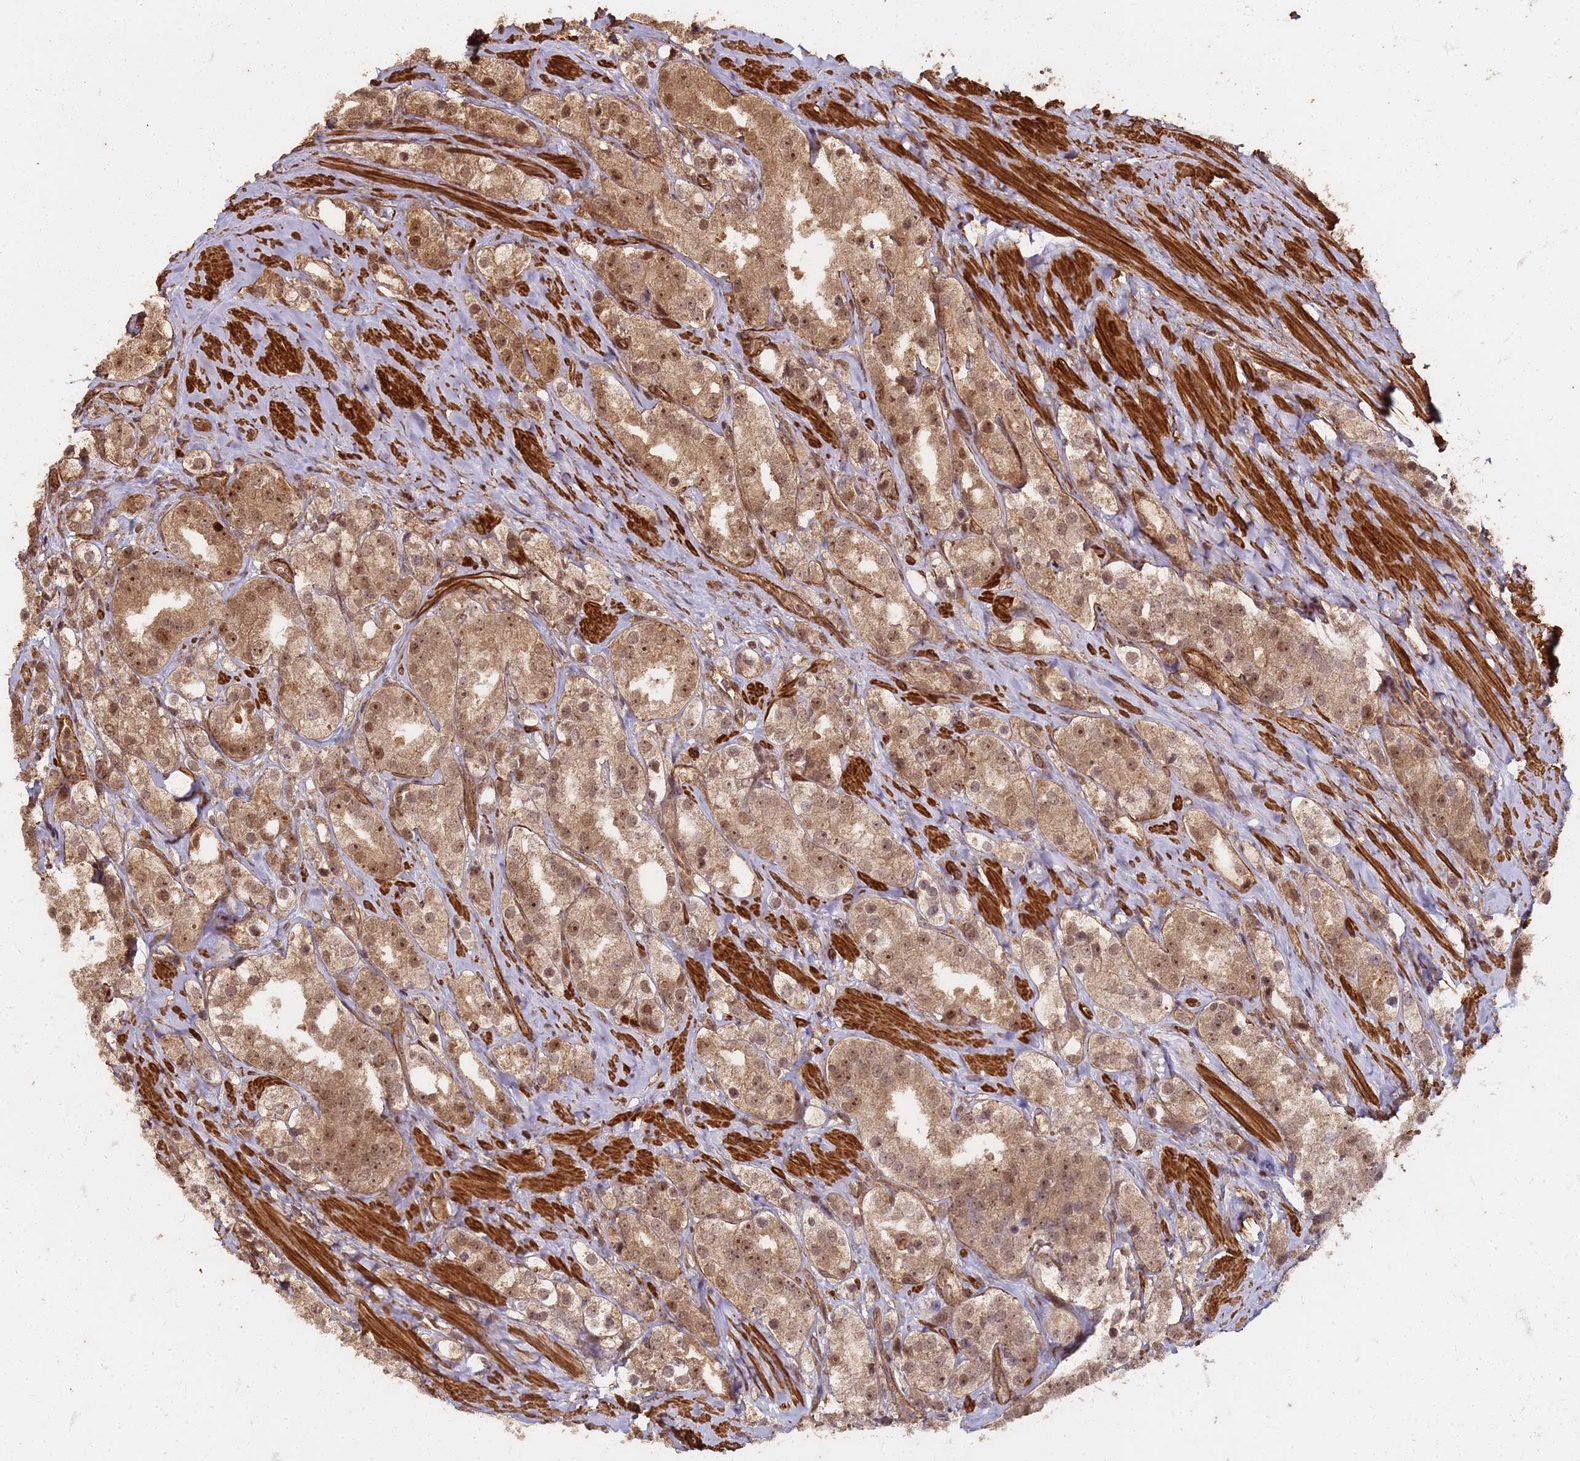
{"staining": {"intensity": "moderate", "quantity": ">75%", "location": "cytoplasmic/membranous,nuclear"}, "tissue": "prostate cancer", "cell_type": "Tumor cells", "image_type": "cancer", "snomed": [{"axis": "morphology", "description": "Adenocarcinoma, NOS"}, {"axis": "topography", "description": "Prostate"}], "caption": "Immunohistochemical staining of human prostate cancer (adenocarcinoma) exhibits medium levels of moderate cytoplasmic/membranous and nuclear protein expression in about >75% of tumor cells.", "gene": "KIF26A", "patient": {"sex": "male", "age": 79}}